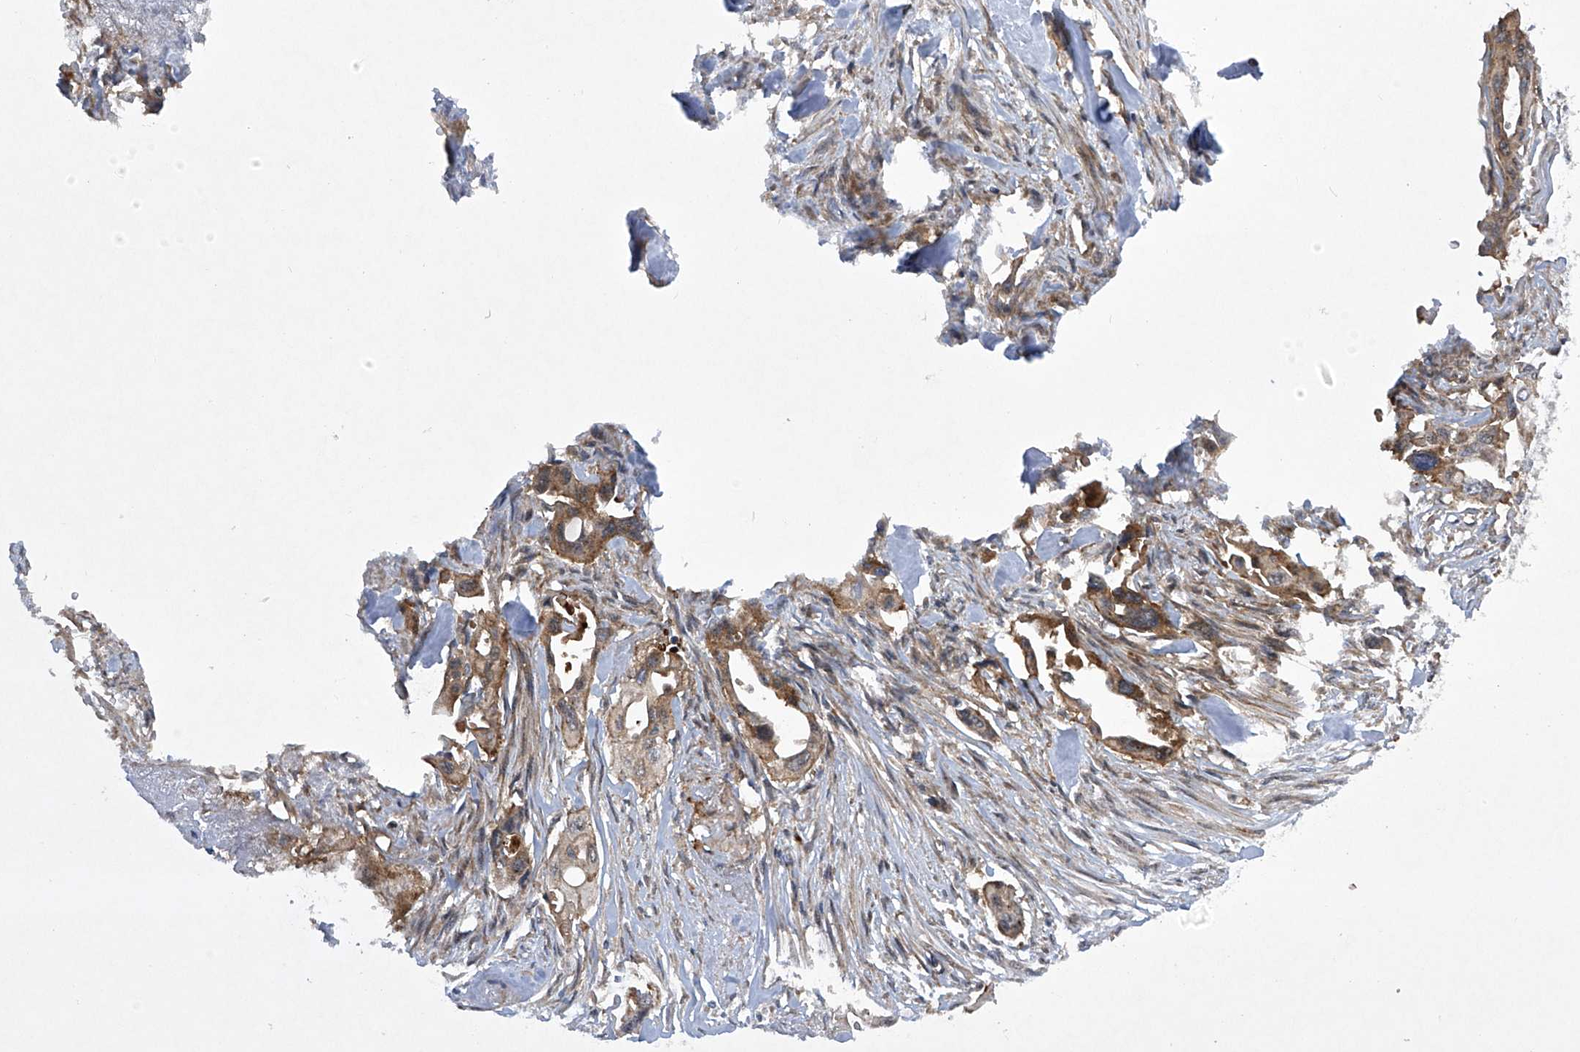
{"staining": {"intensity": "moderate", "quantity": ">75%", "location": "cytoplasmic/membranous"}, "tissue": "pancreatic cancer", "cell_type": "Tumor cells", "image_type": "cancer", "snomed": [{"axis": "morphology", "description": "Adenocarcinoma, NOS"}, {"axis": "topography", "description": "Pancreas"}], "caption": "IHC histopathology image of neoplastic tissue: human adenocarcinoma (pancreatic) stained using IHC displays medium levels of moderate protein expression localized specifically in the cytoplasmic/membranous of tumor cells, appearing as a cytoplasmic/membranous brown color.", "gene": "CISH", "patient": {"sex": "male", "age": 77}}